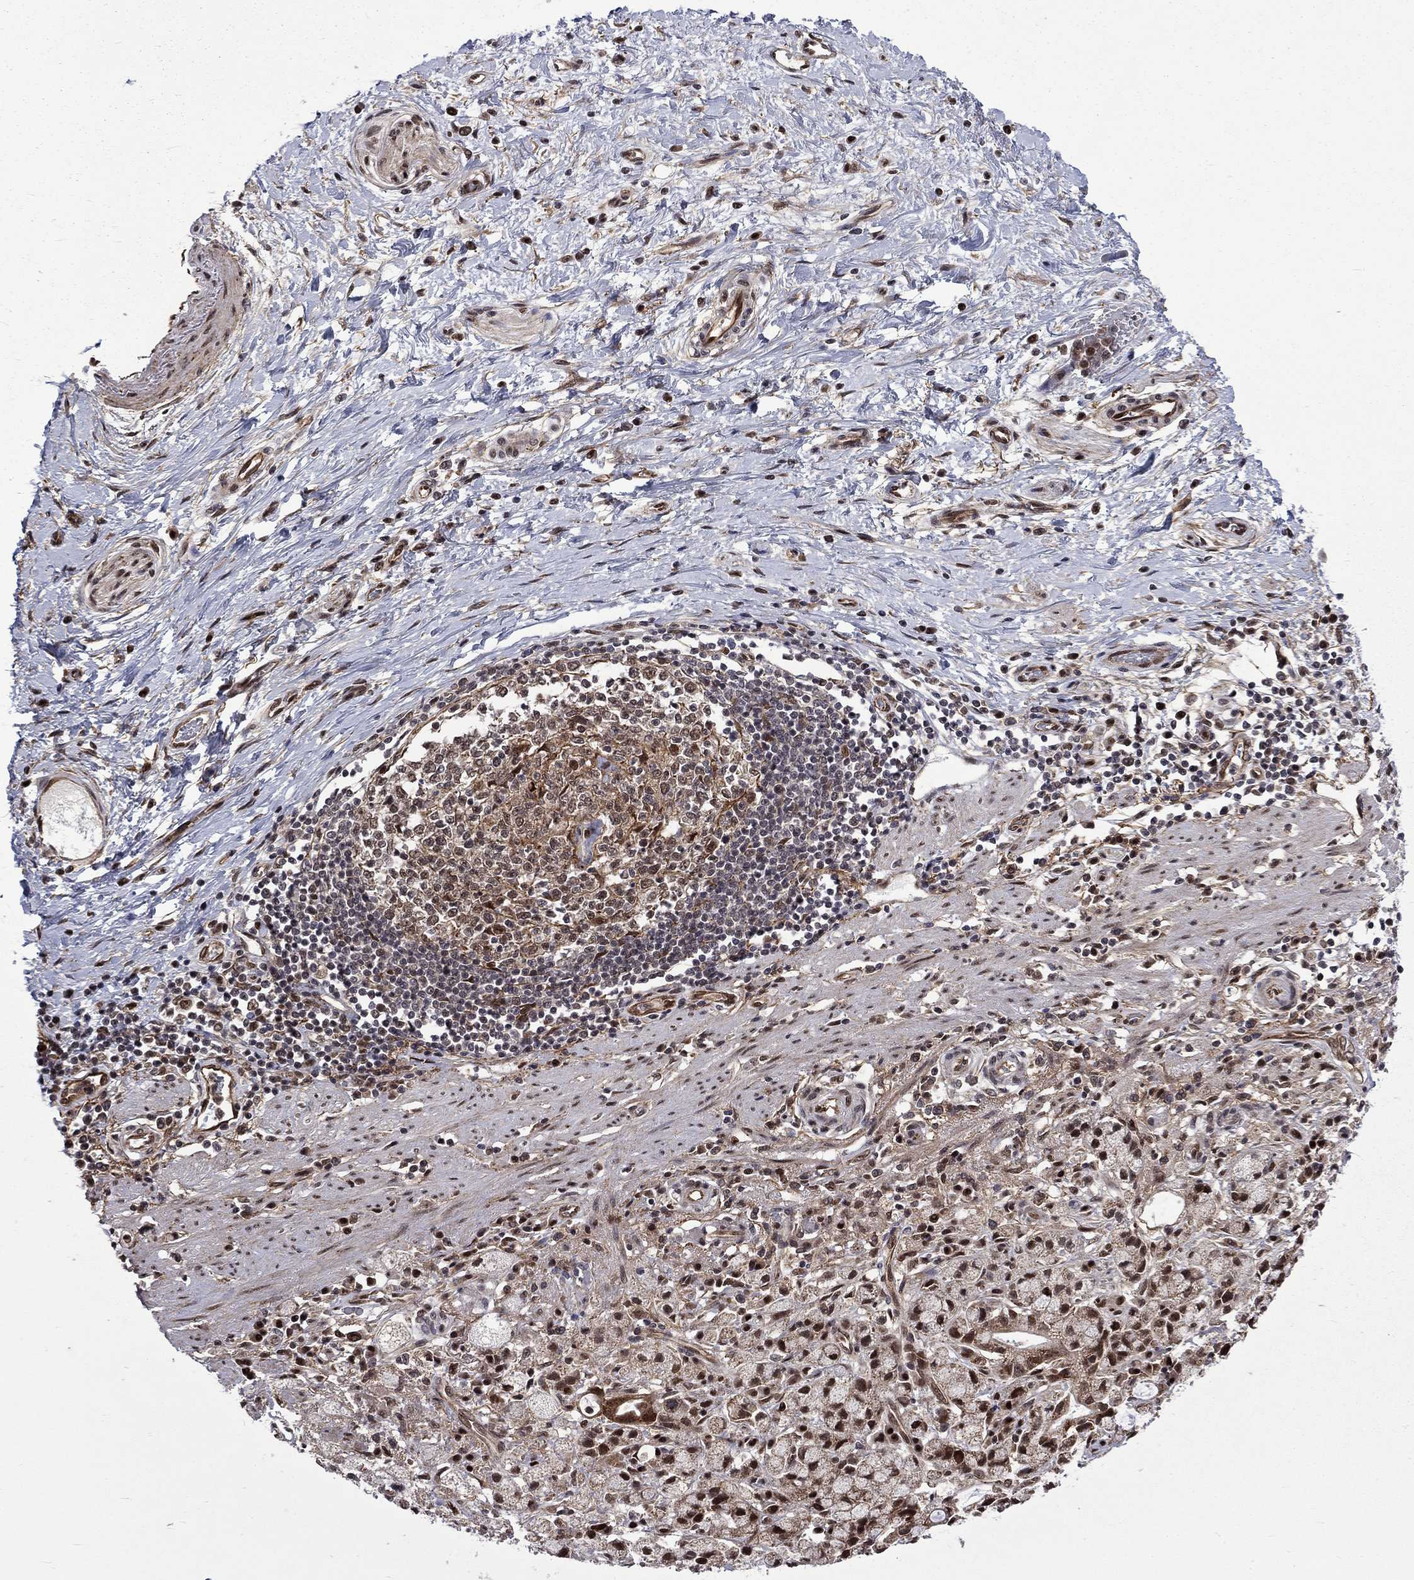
{"staining": {"intensity": "strong", "quantity": "25%-75%", "location": "nuclear"}, "tissue": "stomach cancer", "cell_type": "Tumor cells", "image_type": "cancer", "snomed": [{"axis": "morphology", "description": "Adenocarcinoma, NOS"}, {"axis": "topography", "description": "Stomach"}], "caption": "Human stomach adenocarcinoma stained with a brown dye exhibits strong nuclear positive positivity in about 25%-75% of tumor cells.", "gene": "KPNA3", "patient": {"sex": "male", "age": 58}}